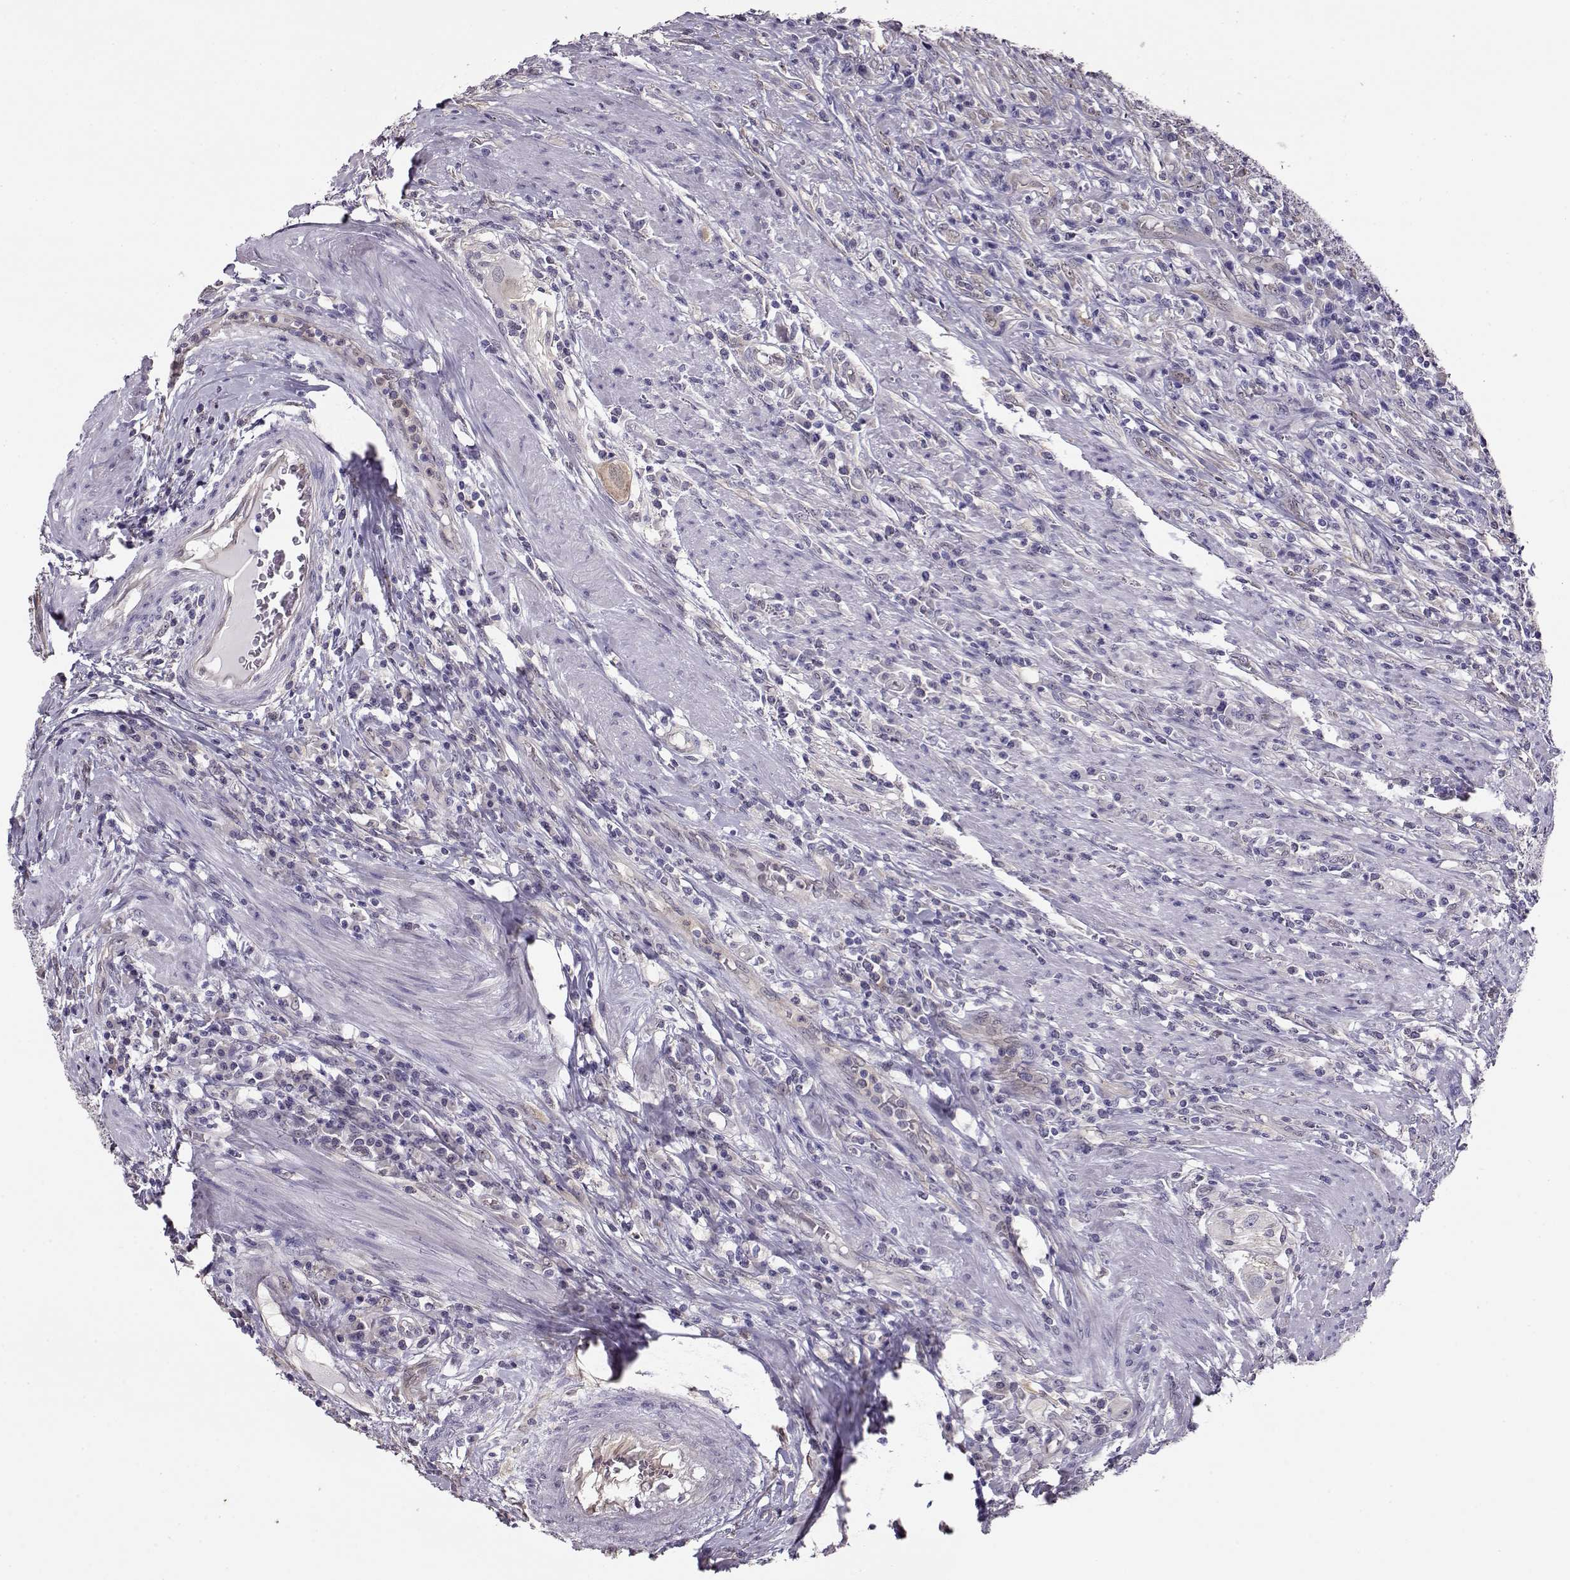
{"staining": {"intensity": "negative", "quantity": "none", "location": "none"}, "tissue": "colorectal cancer", "cell_type": "Tumor cells", "image_type": "cancer", "snomed": [{"axis": "morphology", "description": "Adenocarcinoma, NOS"}, {"axis": "topography", "description": "Colon"}], "caption": "High magnification brightfield microscopy of adenocarcinoma (colorectal) stained with DAB (brown) and counterstained with hematoxylin (blue): tumor cells show no significant staining.", "gene": "CCR8", "patient": {"sex": "male", "age": 53}}